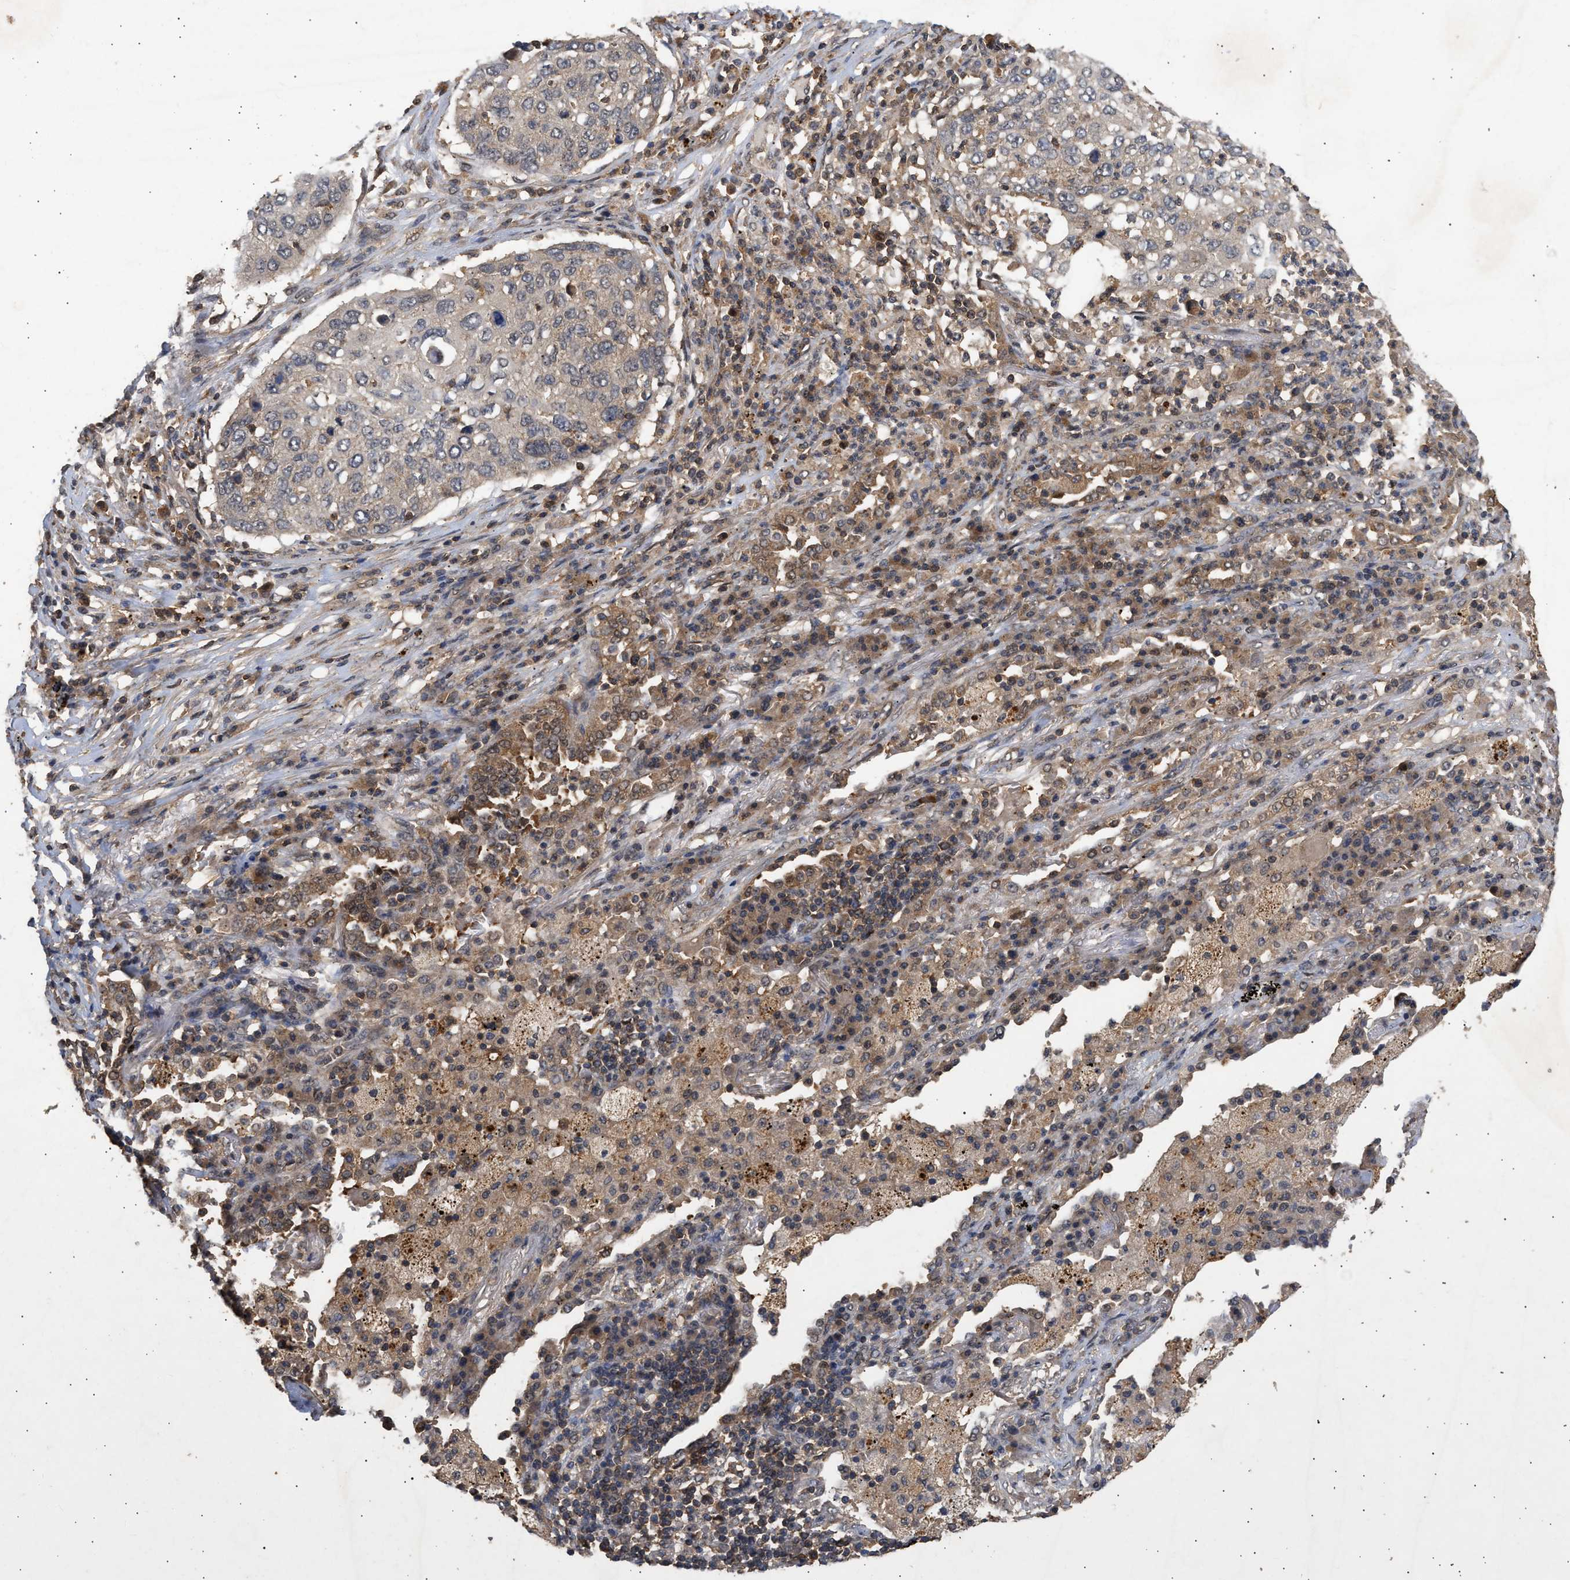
{"staining": {"intensity": "negative", "quantity": "none", "location": "none"}, "tissue": "lung cancer", "cell_type": "Tumor cells", "image_type": "cancer", "snomed": [{"axis": "morphology", "description": "Squamous cell carcinoma, NOS"}, {"axis": "topography", "description": "Lung"}], "caption": "IHC photomicrograph of lung cancer (squamous cell carcinoma) stained for a protein (brown), which demonstrates no staining in tumor cells.", "gene": "FITM1", "patient": {"sex": "female", "age": 63}}